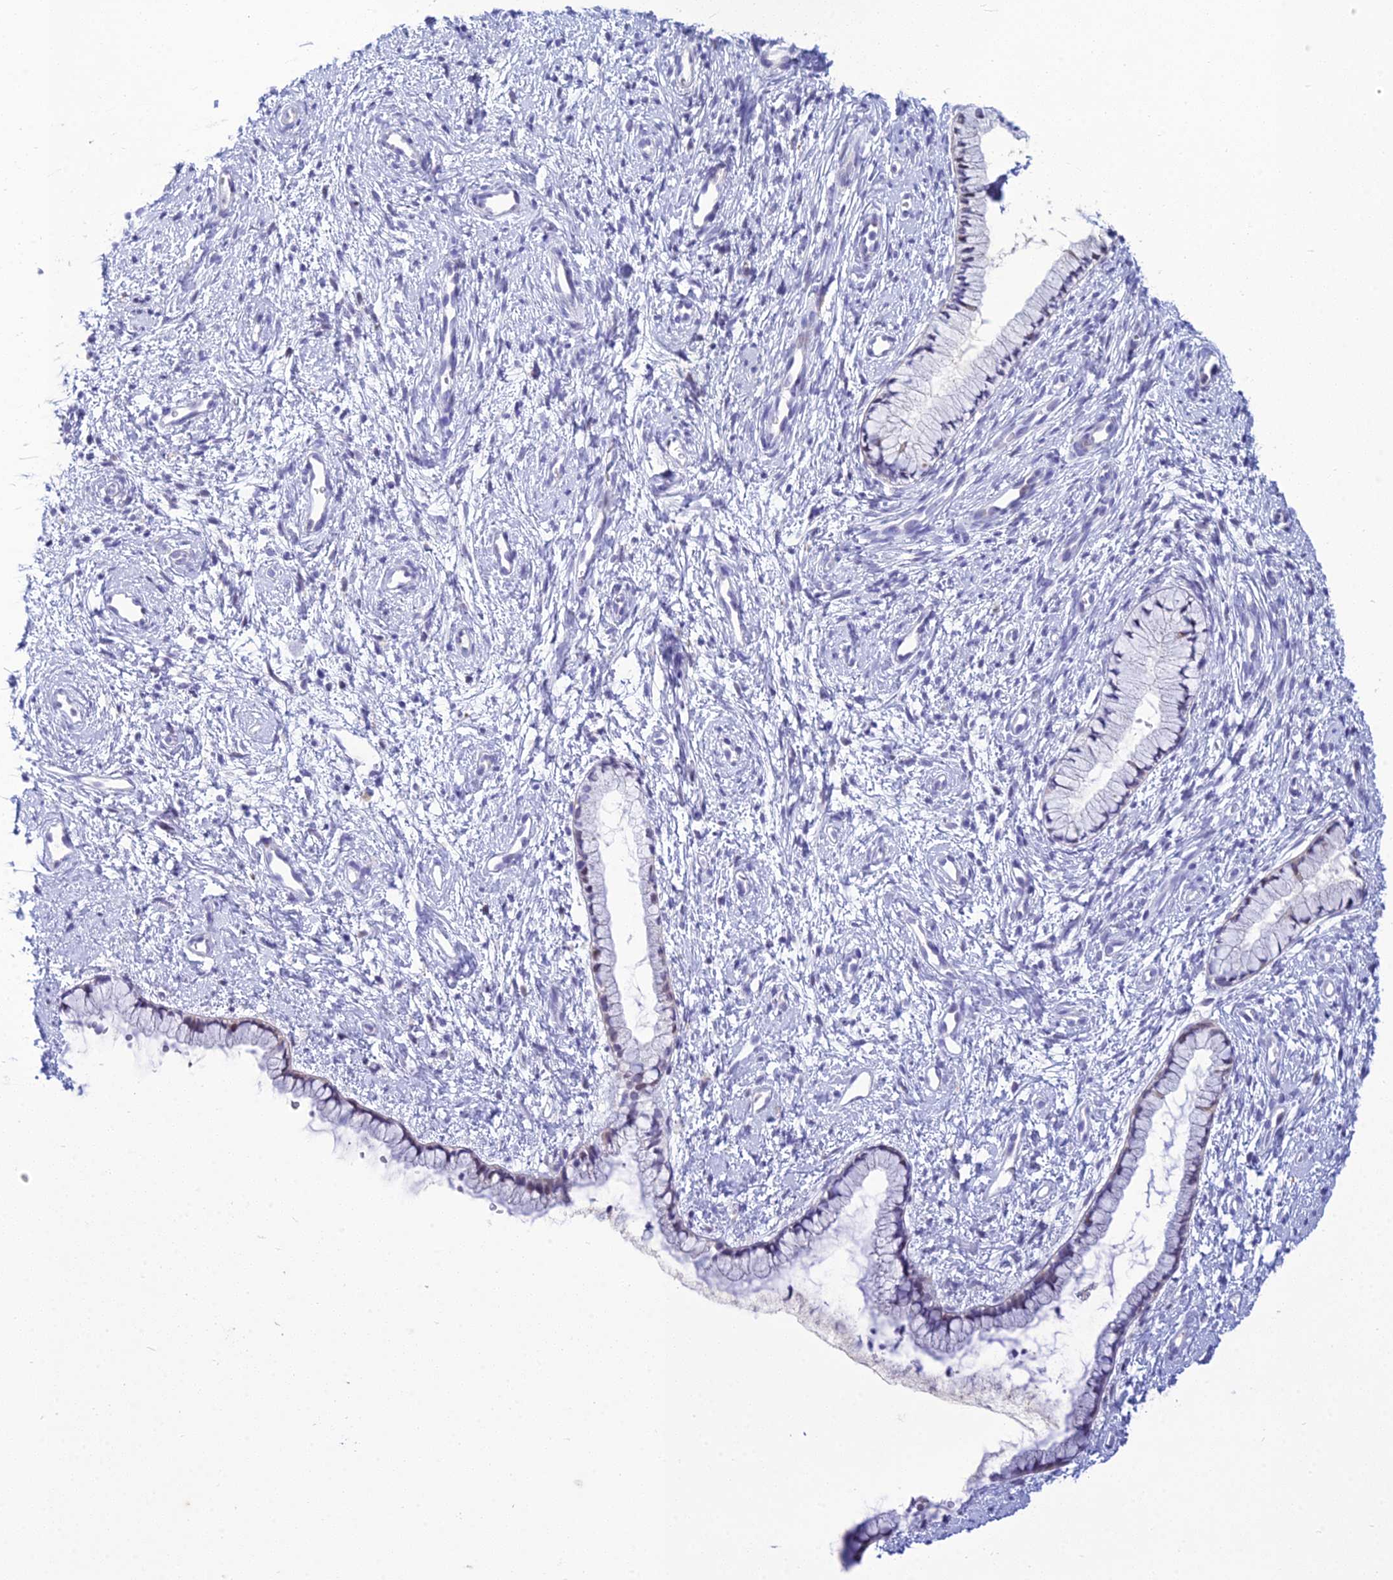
{"staining": {"intensity": "moderate", "quantity": "25%-75%", "location": "cytoplasmic/membranous,nuclear"}, "tissue": "cervix", "cell_type": "Glandular cells", "image_type": "normal", "snomed": [{"axis": "morphology", "description": "Normal tissue, NOS"}, {"axis": "topography", "description": "Cervix"}], "caption": "Immunohistochemical staining of unremarkable human cervix exhibits medium levels of moderate cytoplasmic/membranous,nuclear expression in about 25%-75% of glandular cells.", "gene": "ZMIZ1", "patient": {"sex": "female", "age": 57}}